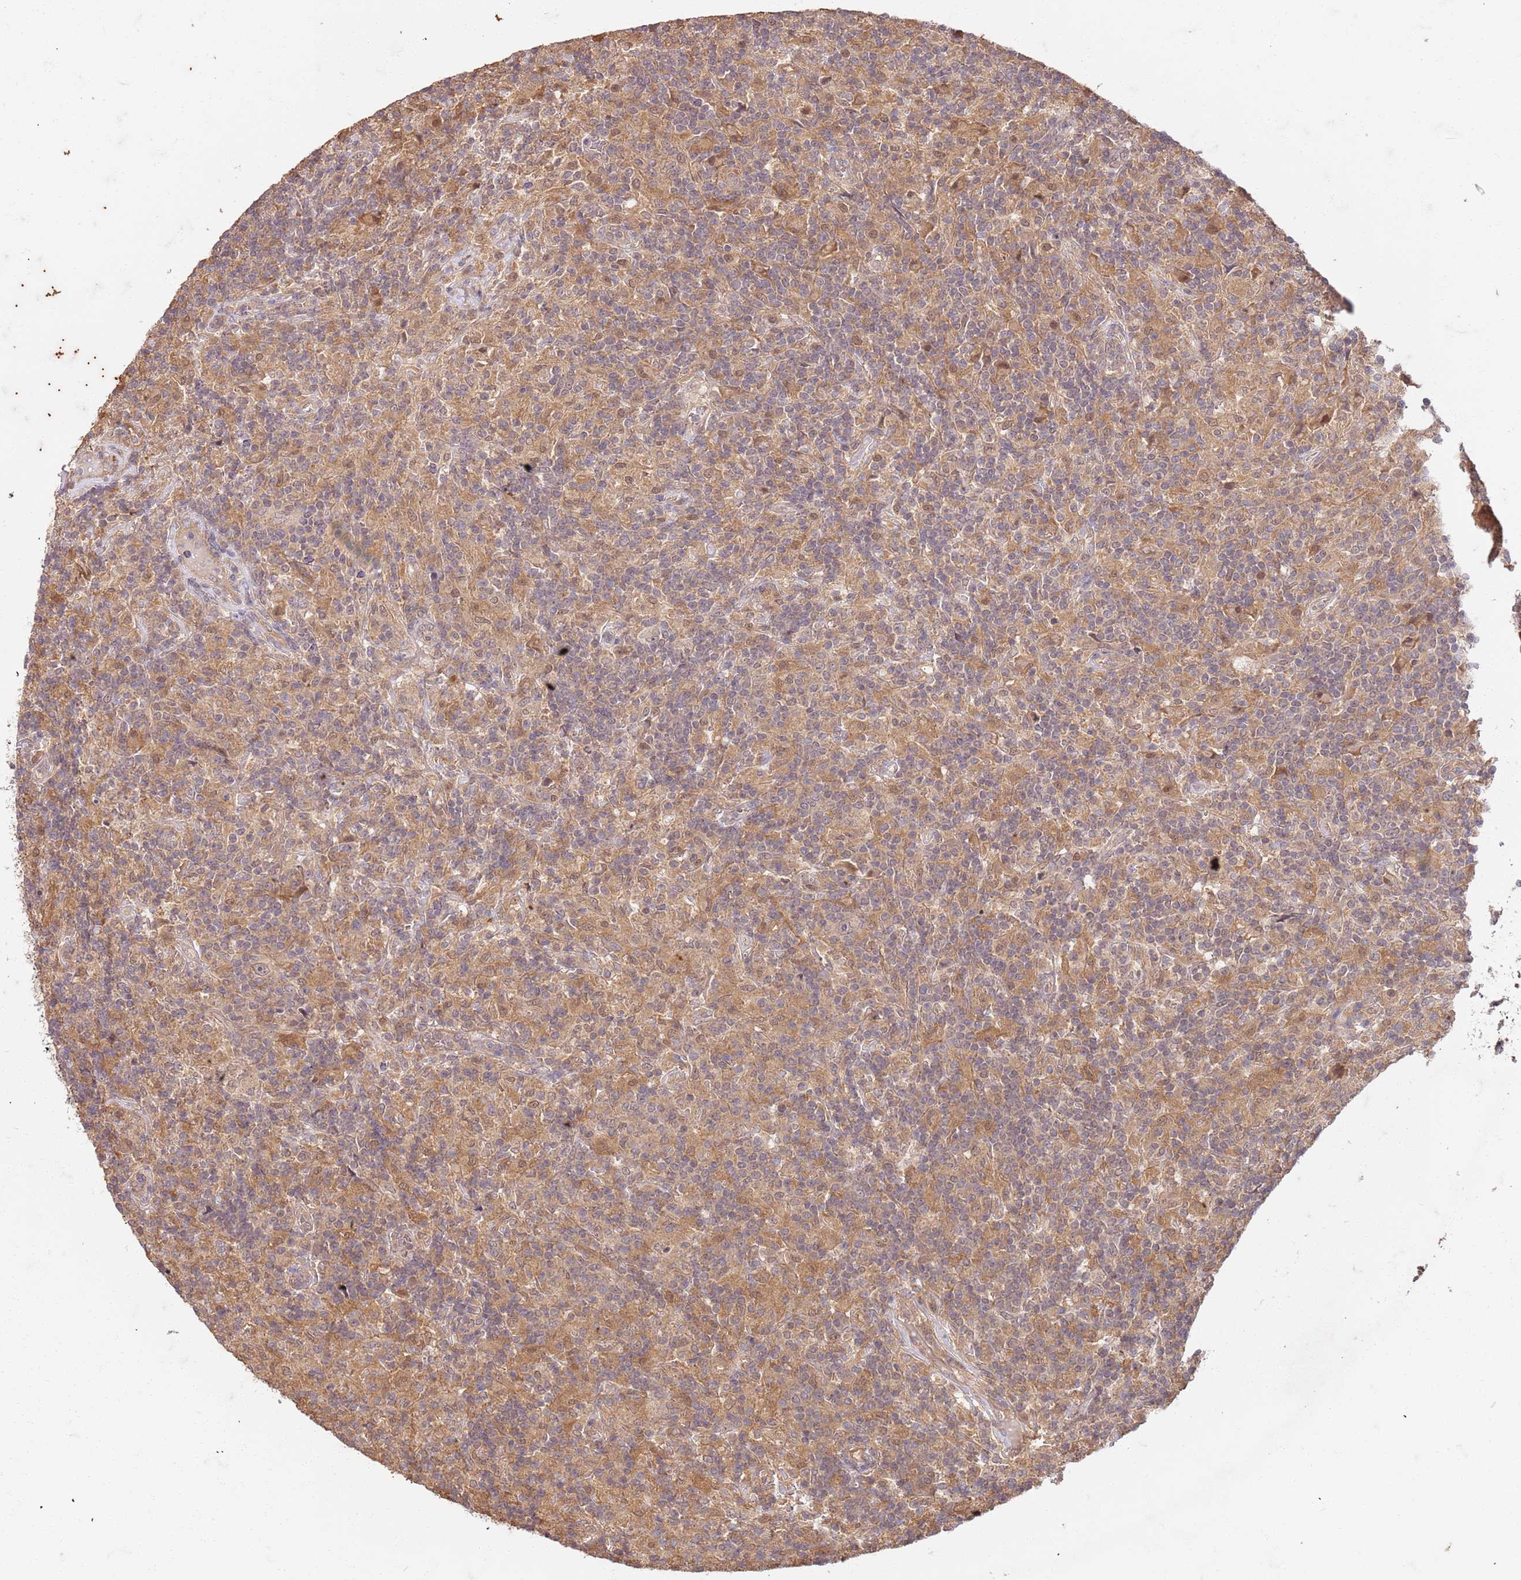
{"staining": {"intensity": "weak", "quantity": "<25%", "location": "cytoplasmic/membranous"}, "tissue": "lymphoma", "cell_type": "Tumor cells", "image_type": "cancer", "snomed": [{"axis": "morphology", "description": "Hodgkin's disease, NOS"}, {"axis": "topography", "description": "Lymph node"}], "caption": "IHC image of lymphoma stained for a protein (brown), which demonstrates no expression in tumor cells.", "gene": "UBE3A", "patient": {"sex": "male", "age": 70}}